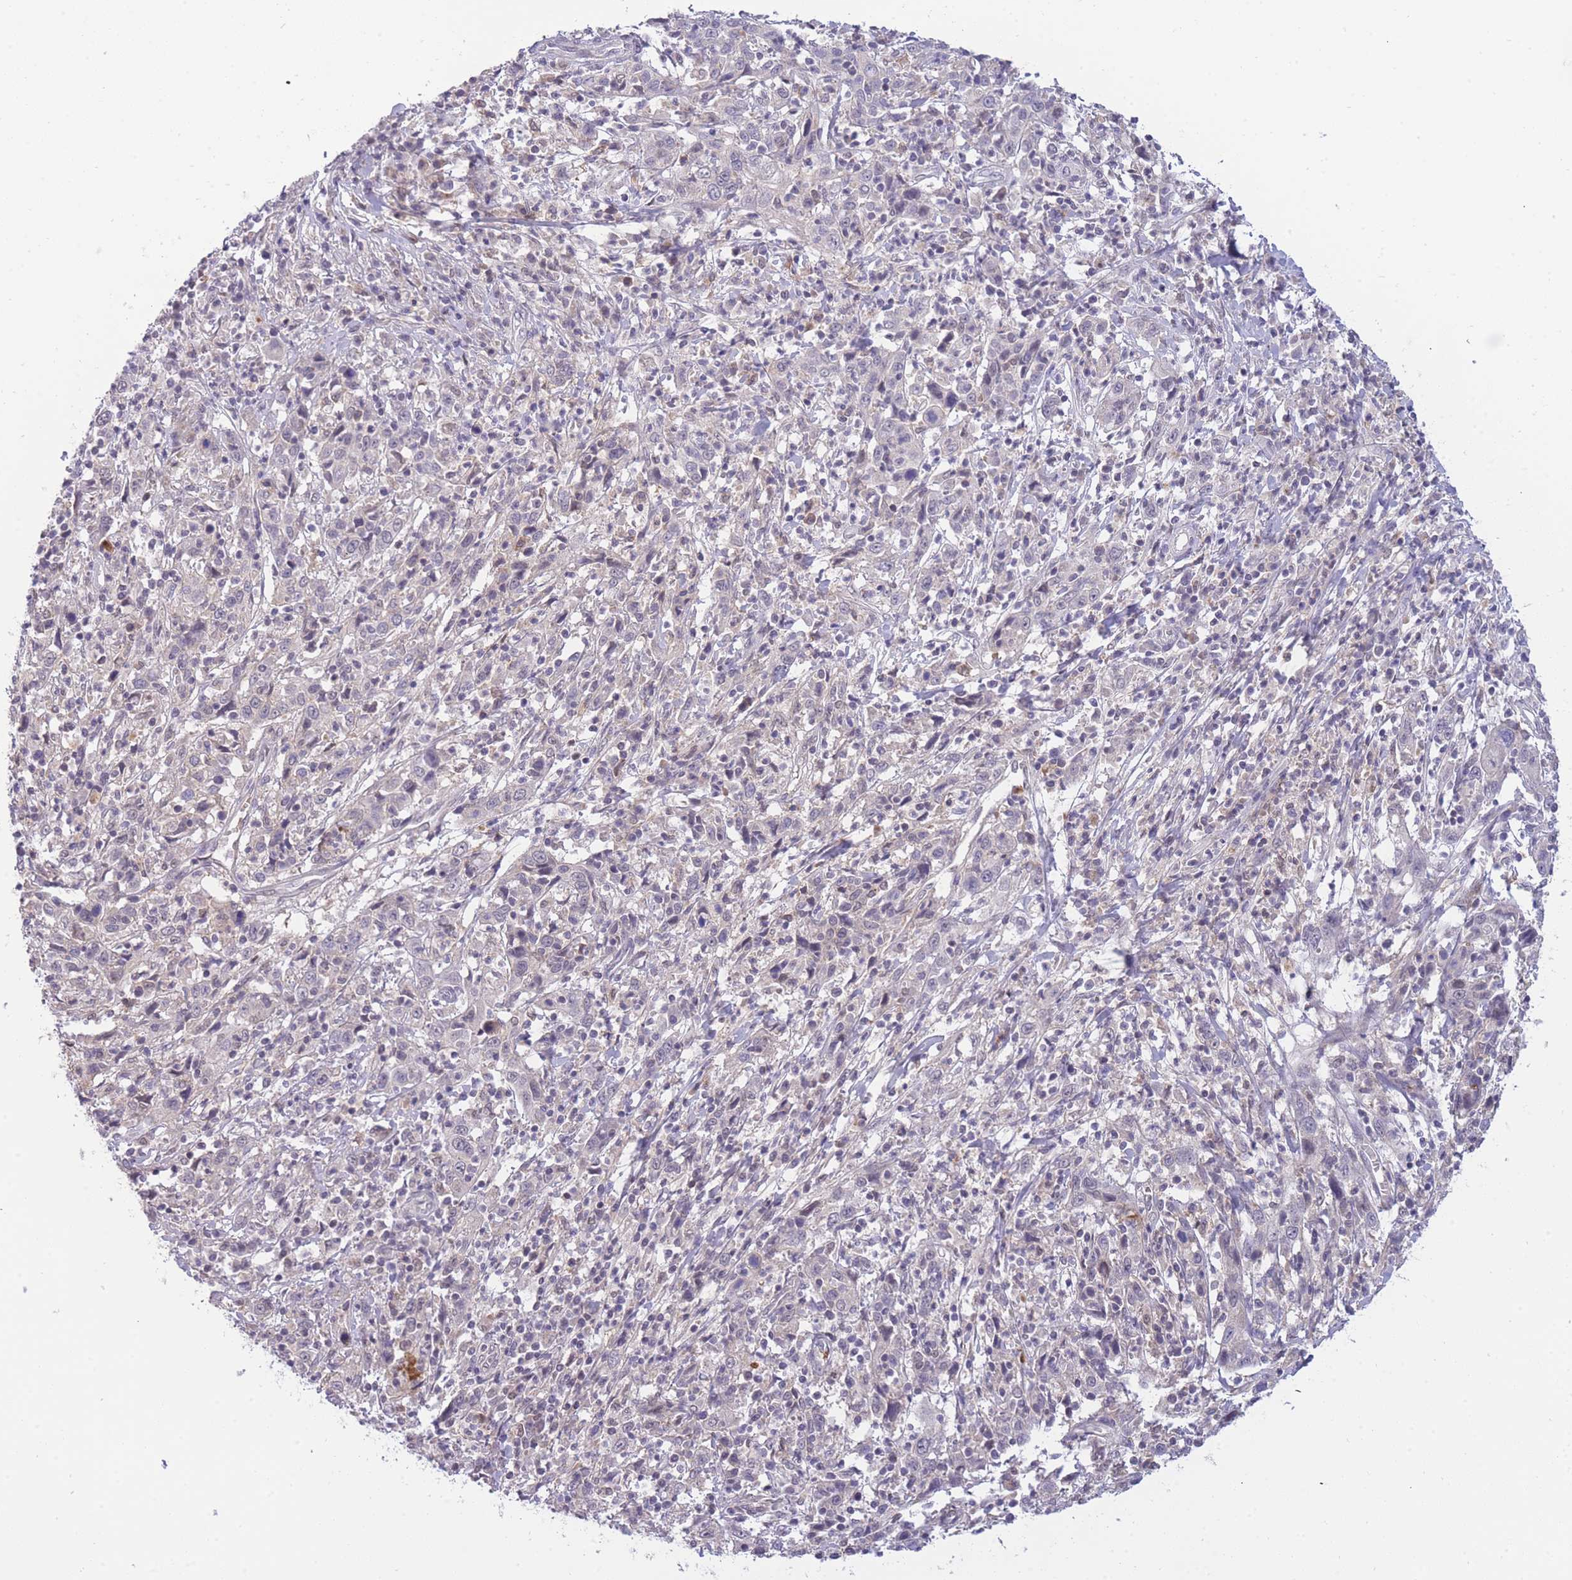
{"staining": {"intensity": "negative", "quantity": "none", "location": "none"}, "tissue": "cervical cancer", "cell_type": "Tumor cells", "image_type": "cancer", "snomed": [{"axis": "morphology", "description": "Squamous cell carcinoma, NOS"}, {"axis": "topography", "description": "Cervix"}], "caption": "IHC photomicrograph of cervical cancer (squamous cell carcinoma) stained for a protein (brown), which displays no positivity in tumor cells.", "gene": "GOLGA6L25", "patient": {"sex": "female", "age": 46}}